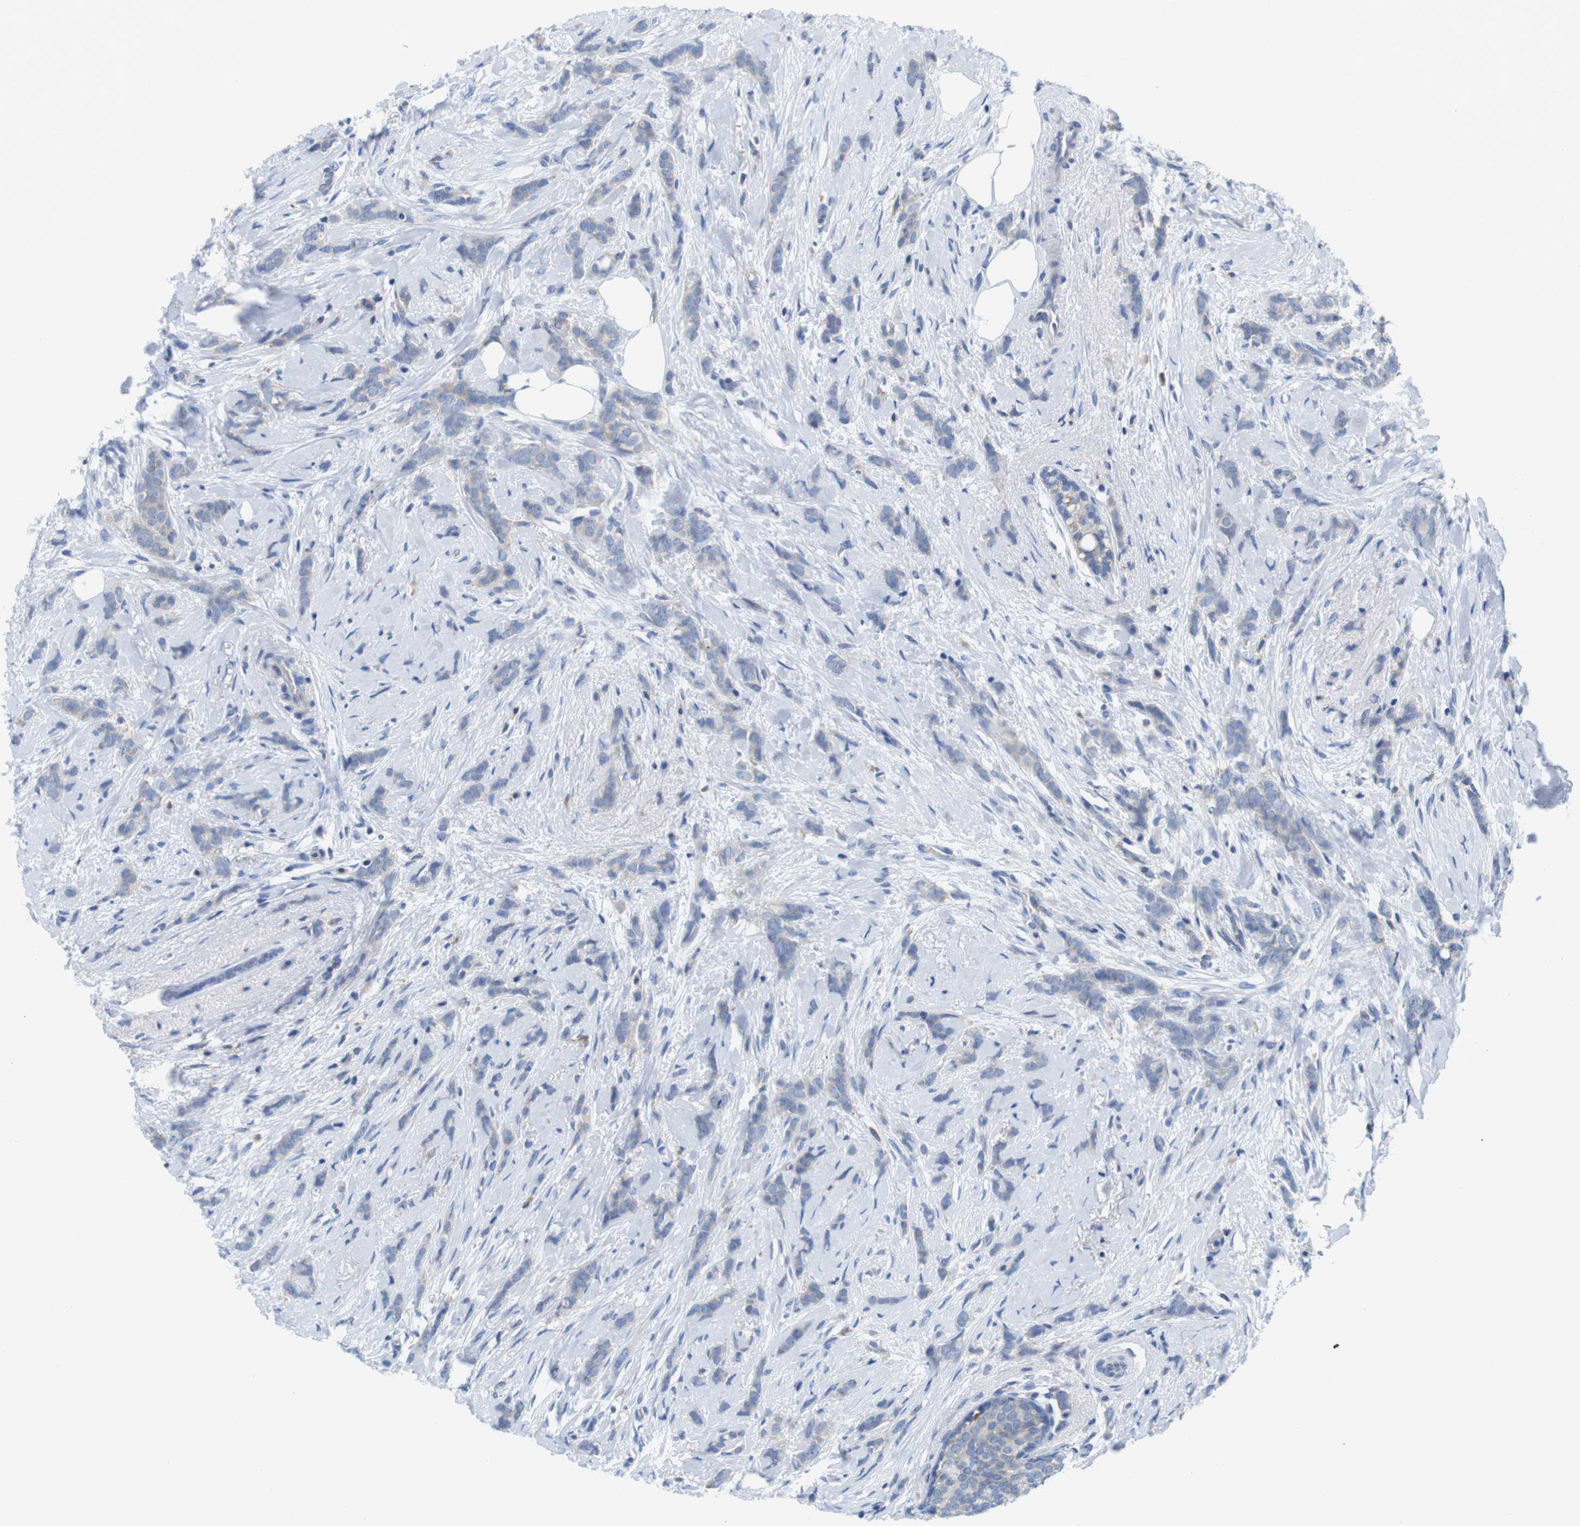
{"staining": {"intensity": "negative", "quantity": "none", "location": "none"}, "tissue": "breast cancer", "cell_type": "Tumor cells", "image_type": "cancer", "snomed": [{"axis": "morphology", "description": "Lobular carcinoma, in situ"}, {"axis": "morphology", "description": "Lobular carcinoma"}, {"axis": "topography", "description": "Breast"}], "caption": "Immunohistochemistry of breast cancer exhibits no expression in tumor cells.", "gene": "CNGA2", "patient": {"sex": "female", "age": 41}}